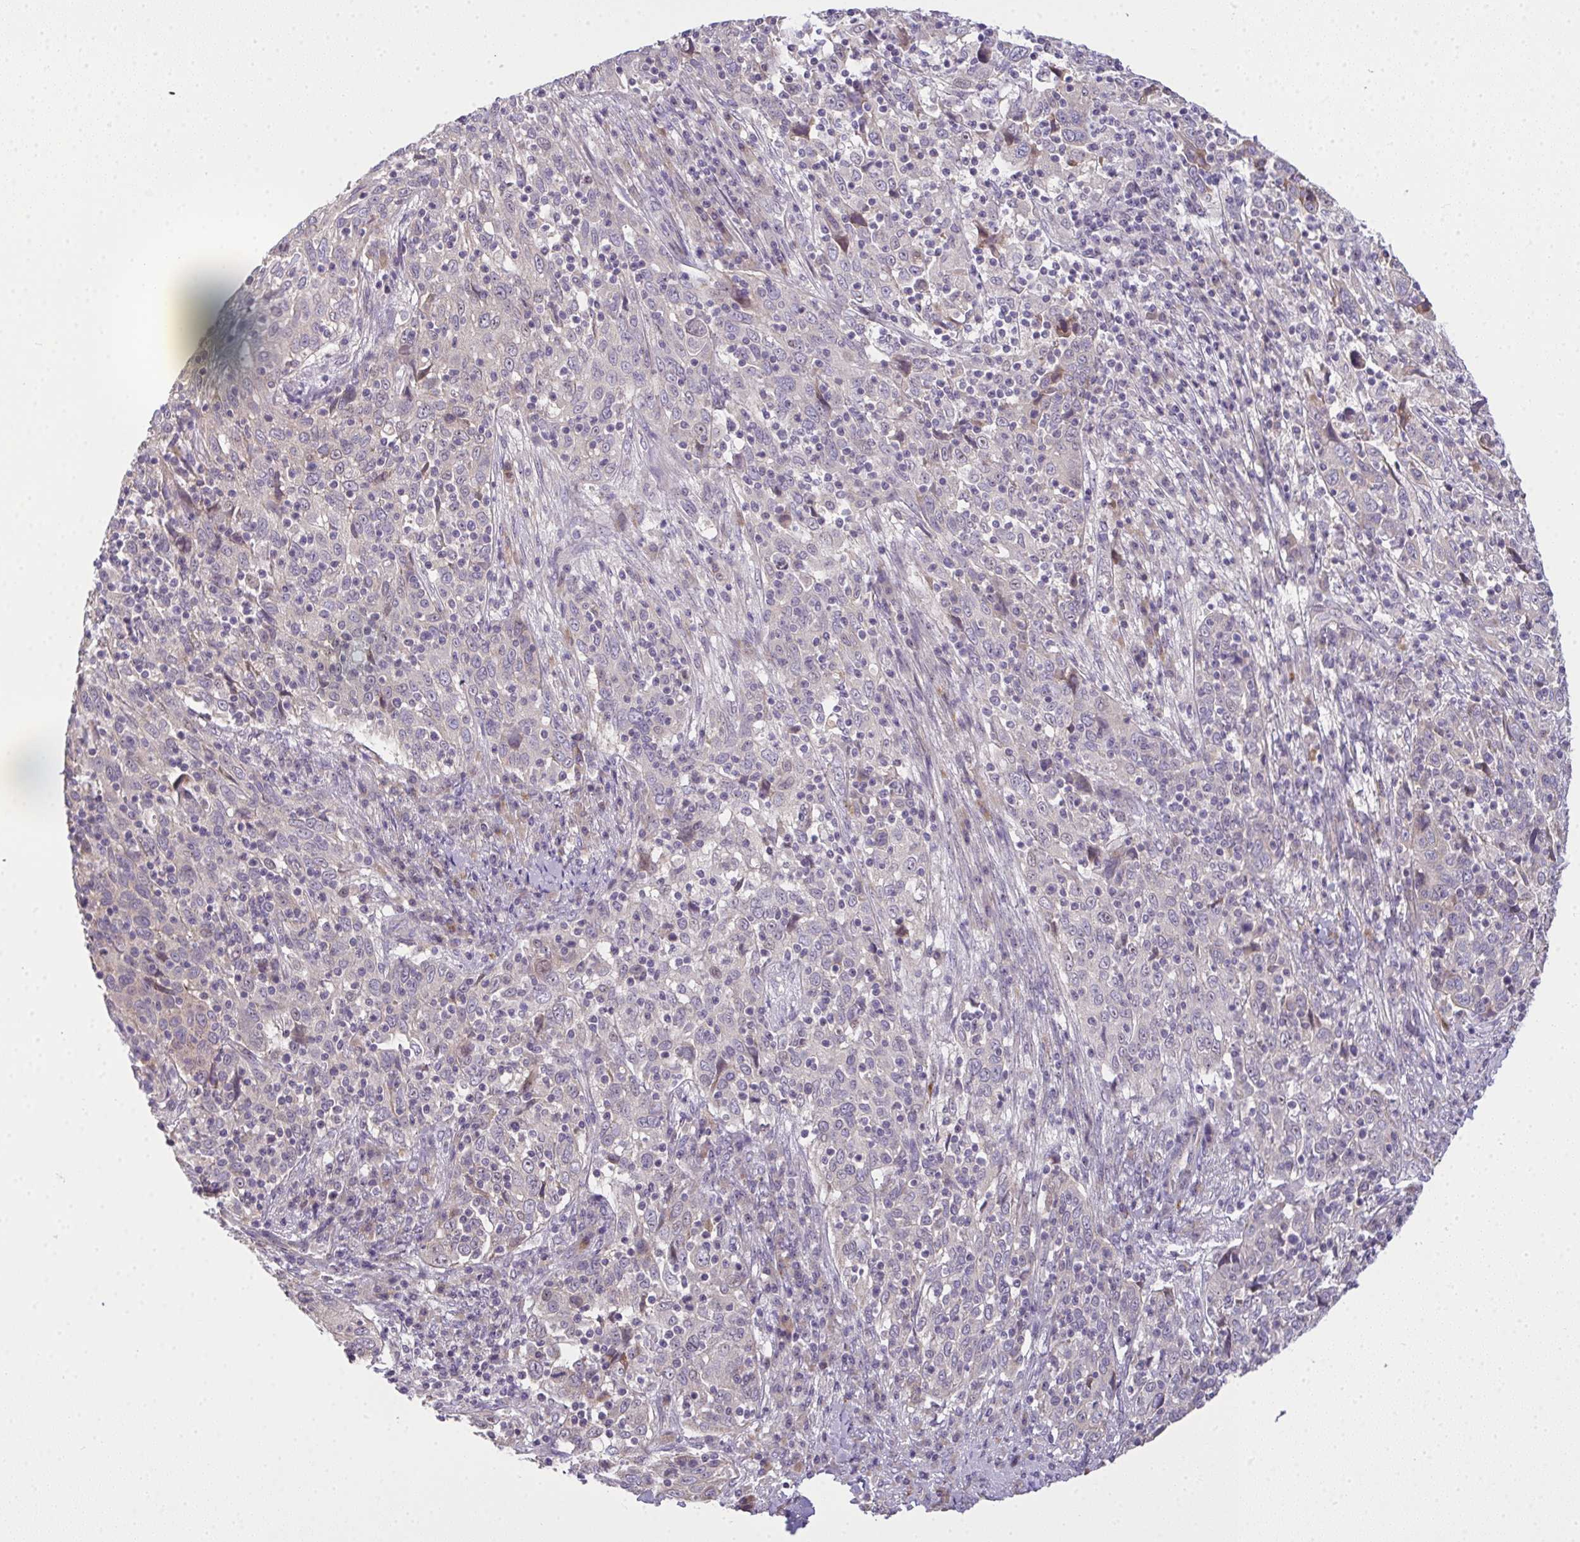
{"staining": {"intensity": "negative", "quantity": "none", "location": "none"}, "tissue": "cervical cancer", "cell_type": "Tumor cells", "image_type": "cancer", "snomed": [{"axis": "morphology", "description": "Squamous cell carcinoma, NOS"}, {"axis": "topography", "description": "Cervix"}], "caption": "Tumor cells are negative for protein expression in human cervical cancer (squamous cell carcinoma). Nuclei are stained in blue.", "gene": "NT5C1A", "patient": {"sex": "female", "age": 46}}